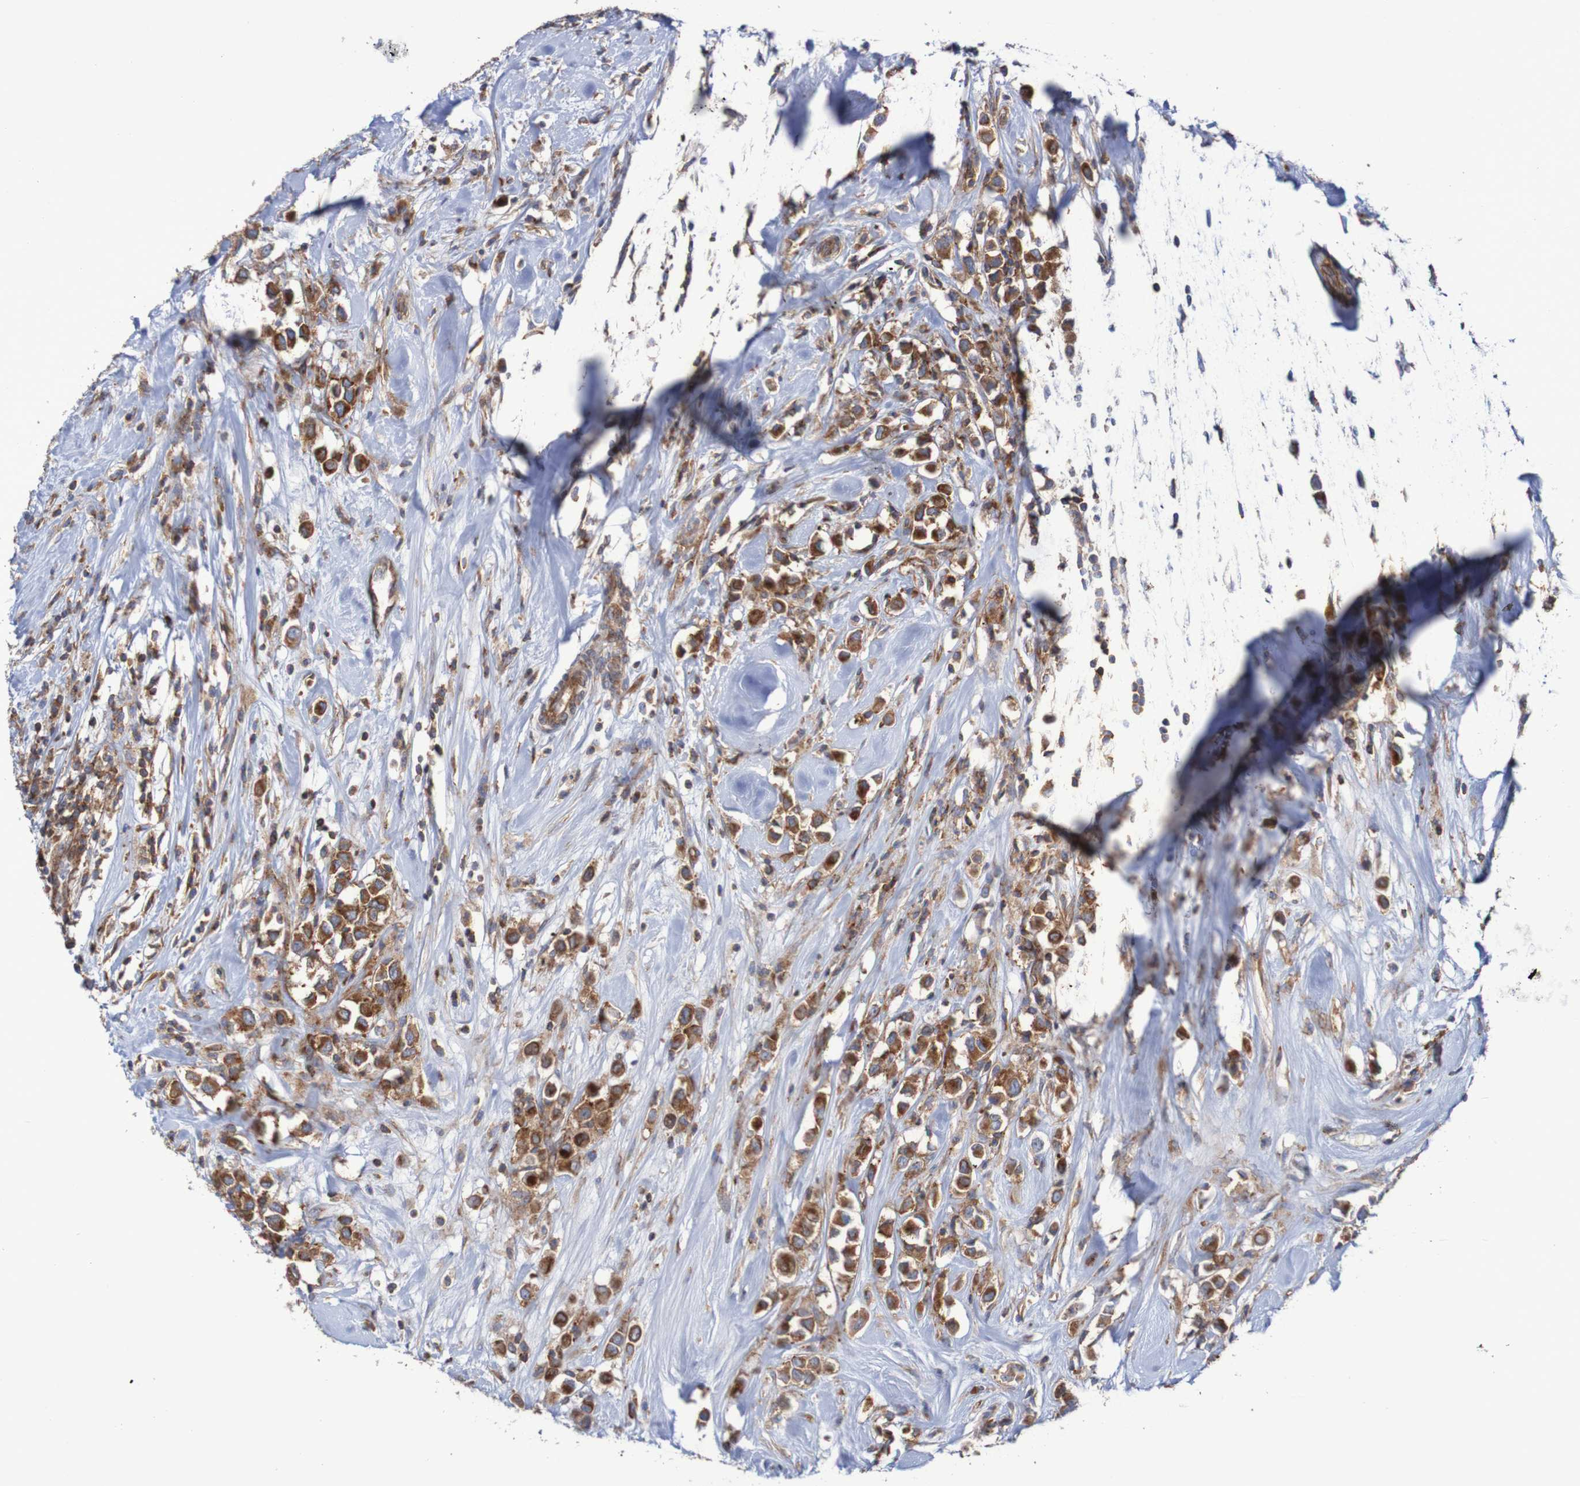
{"staining": {"intensity": "moderate", "quantity": ">75%", "location": "cytoplasmic/membranous"}, "tissue": "breast cancer", "cell_type": "Tumor cells", "image_type": "cancer", "snomed": [{"axis": "morphology", "description": "Duct carcinoma"}, {"axis": "topography", "description": "Breast"}], "caption": "Tumor cells demonstrate medium levels of moderate cytoplasmic/membranous staining in about >75% of cells in human breast cancer. The protein is shown in brown color, while the nuclei are stained blue.", "gene": "FXR2", "patient": {"sex": "female", "age": 61}}